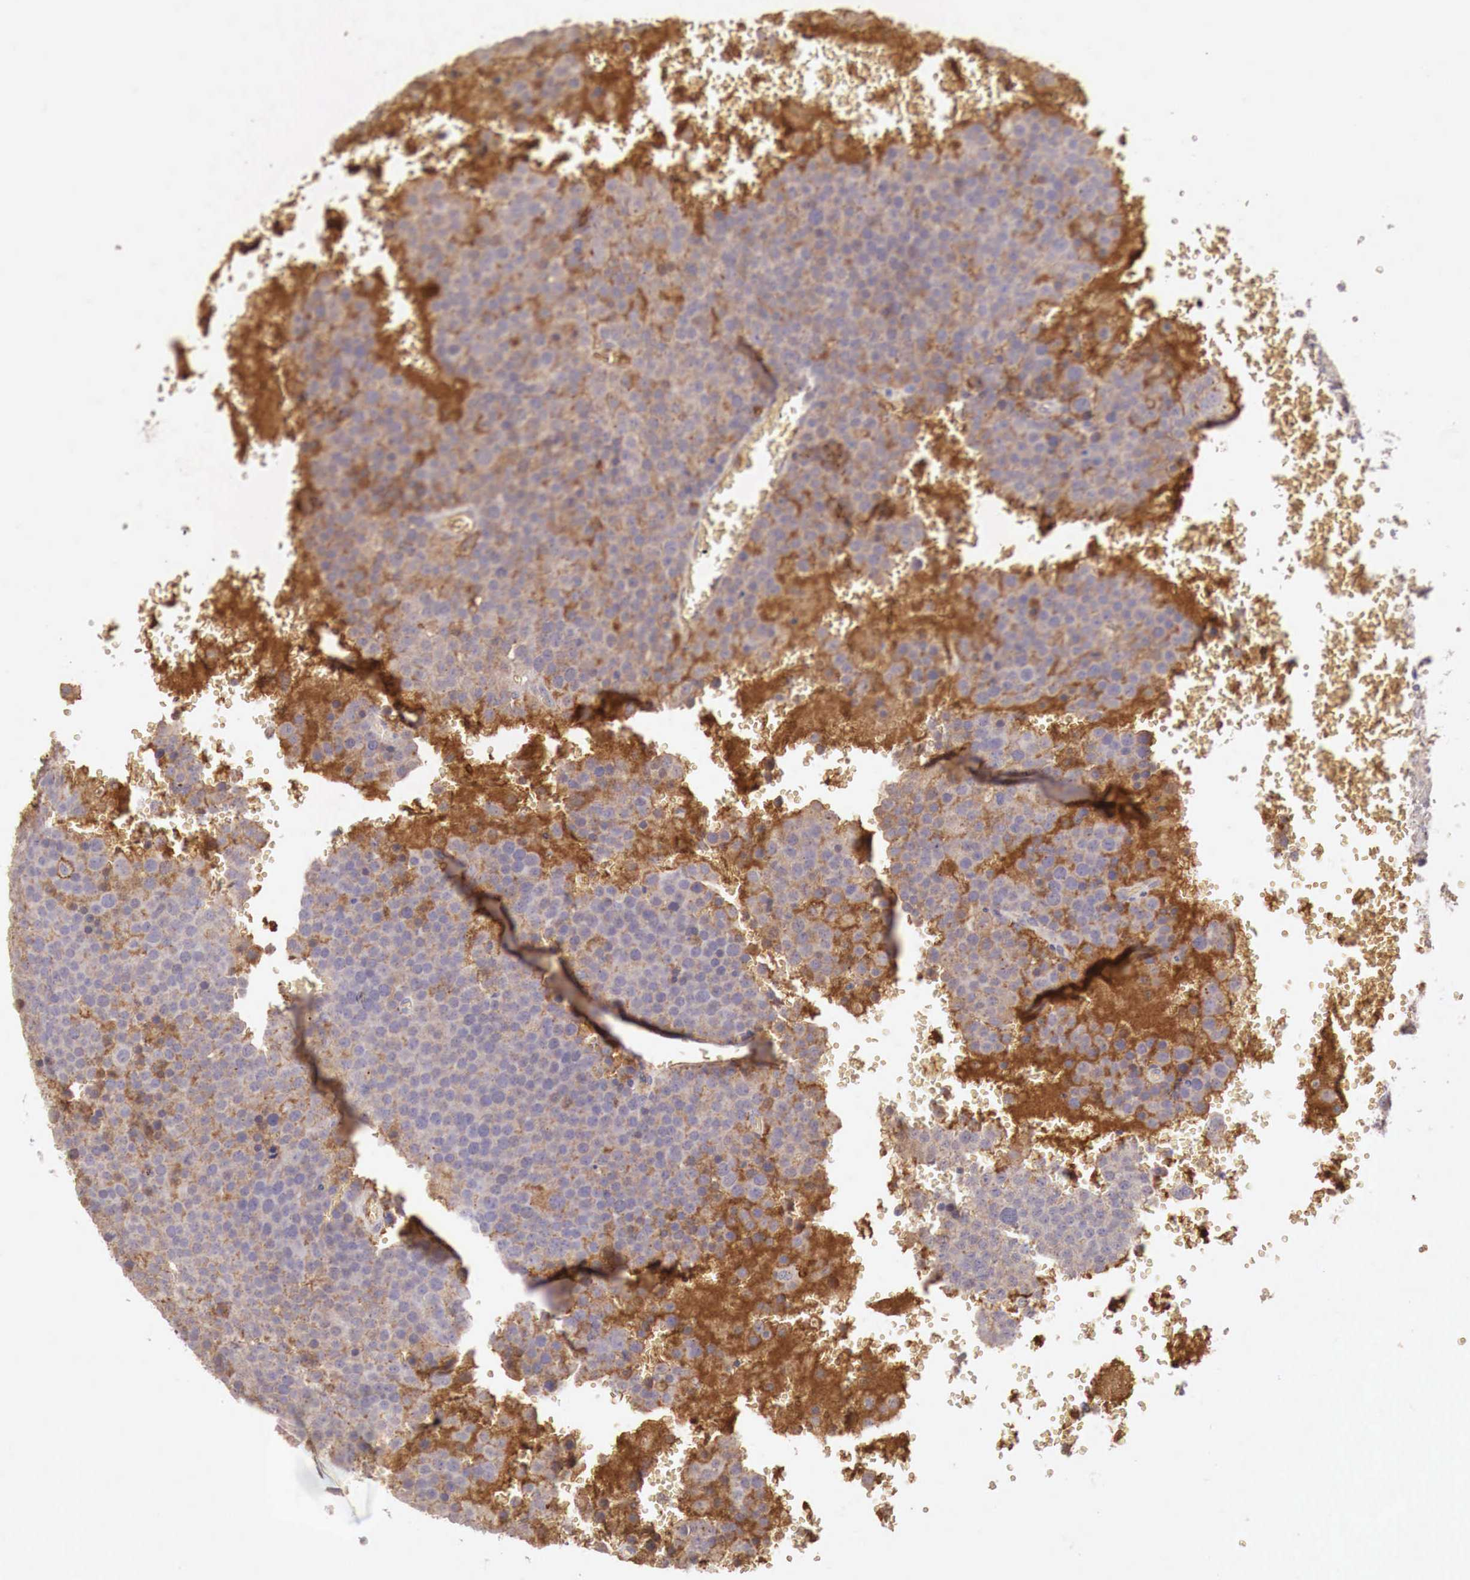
{"staining": {"intensity": "moderate", "quantity": "25%-75%", "location": "cytoplasmic/membranous"}, "tissue": "testis cancer", "cell_type": "Tumor cells", "image_type": "cancer", "snomed": [{"axis": "morphology", "description": "Seminoma, NOS"}, {"axis": "topography", "description": "Testis"}], "caption": "Testis cancer (seminoma) stained for a protein reveals moderate cytoplasmic/membranous positivity in tumor cells.", "gene": "CHRDL1", "patient": {"sex": "male", "age": 71}}